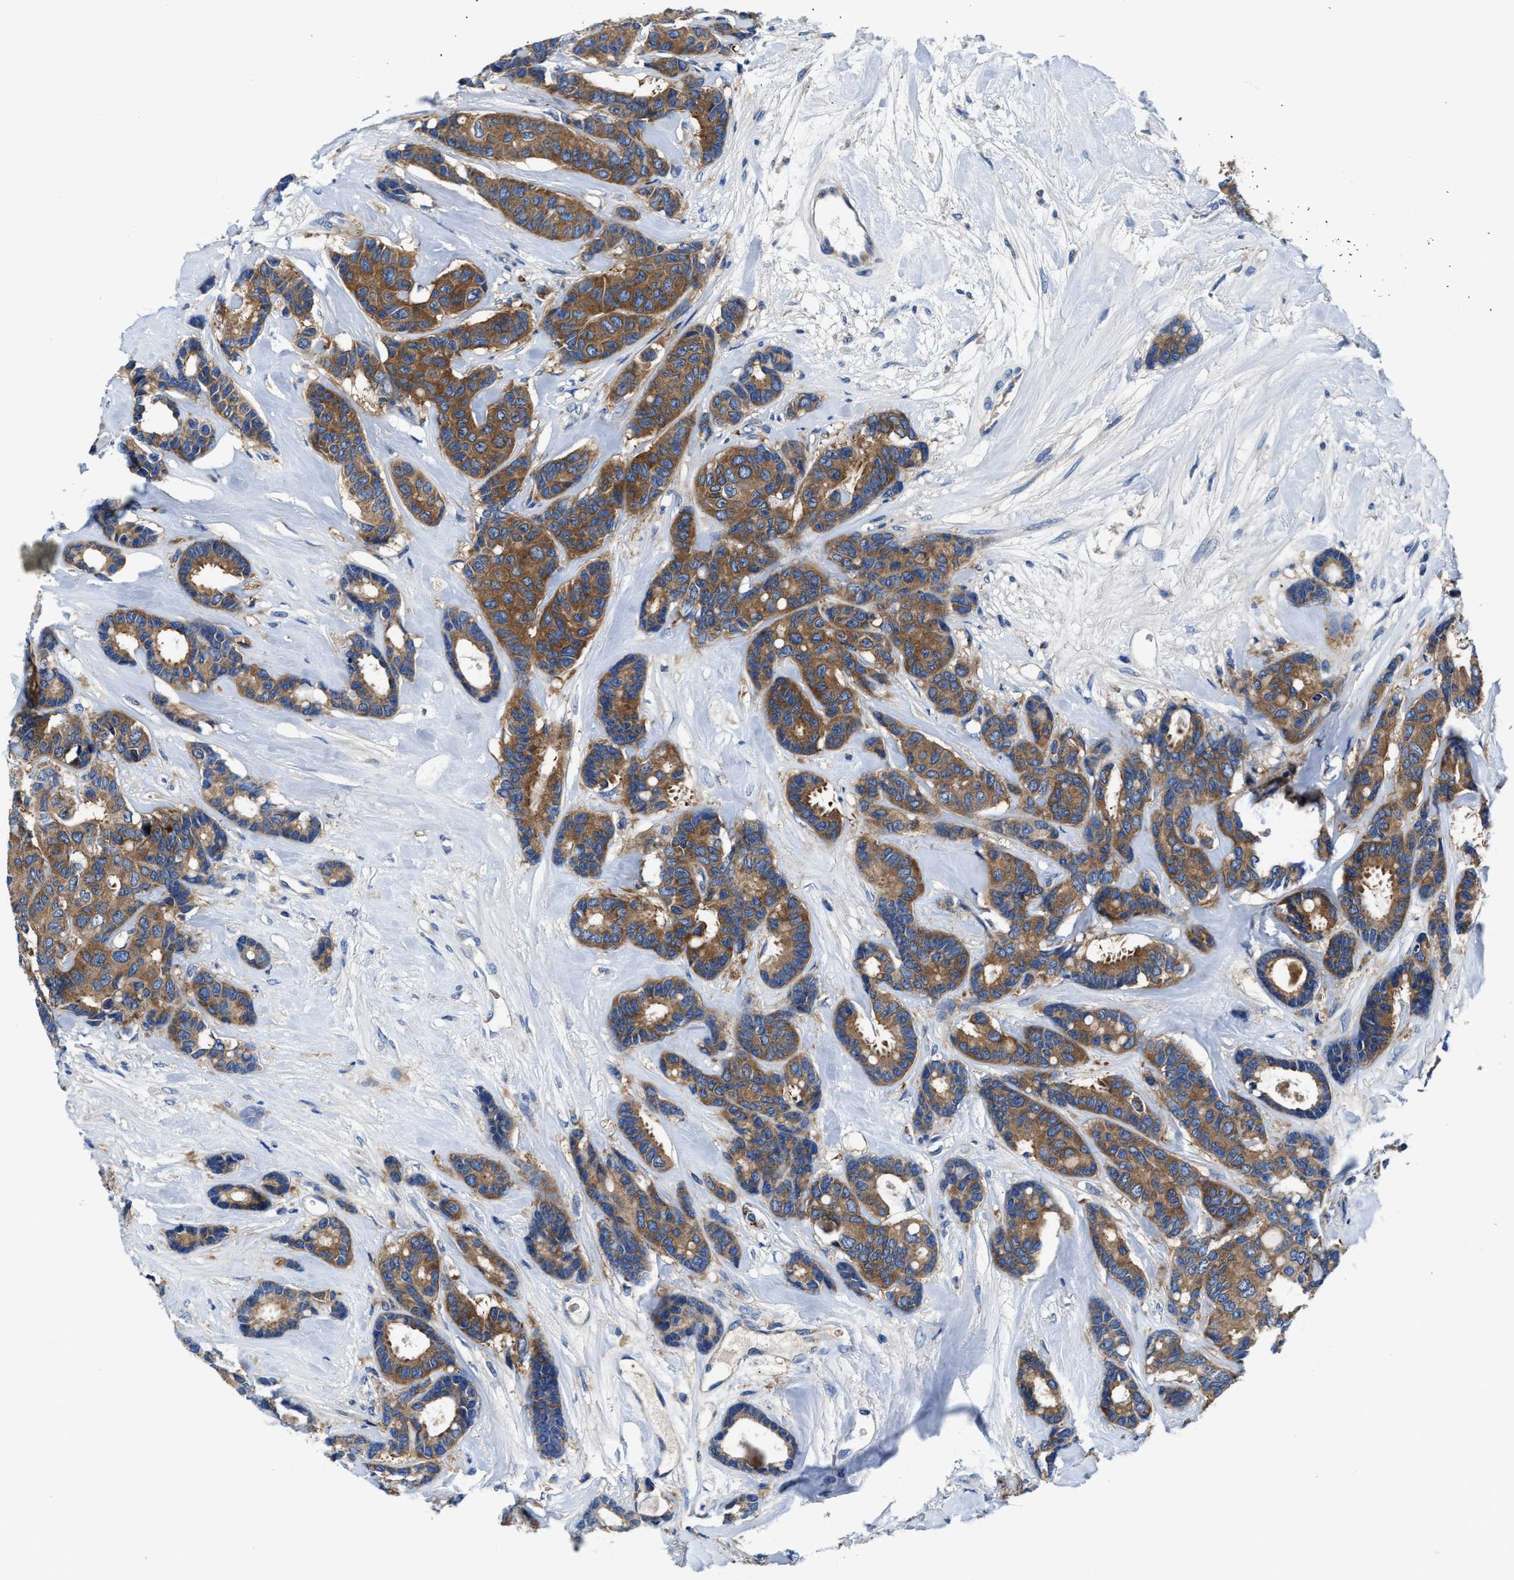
{"staining": {"intensity": "strong", "quantity": ">75%", "location": "cytoplasmic/membranous"}, "tissue": "breast cancer", "cell_type": "Tumor cells", "image_type": "cancer", "snomed": [{"axis": "morphology", "description": "Duct carcinoma"}, {"axis": "topography", "description": "Breast"}], "caption": "IHC (DAB) staining of human breast cancer (infiltrating ductal carcinoma) exhibits strong cytoplasmic/membranous protein expression in about >75% of tumor cells. (Brightfield microscopy of DAB IHC at high magnification).", "gene": "PHLPP1", "patient": {"sex": "female", "age": 87}}